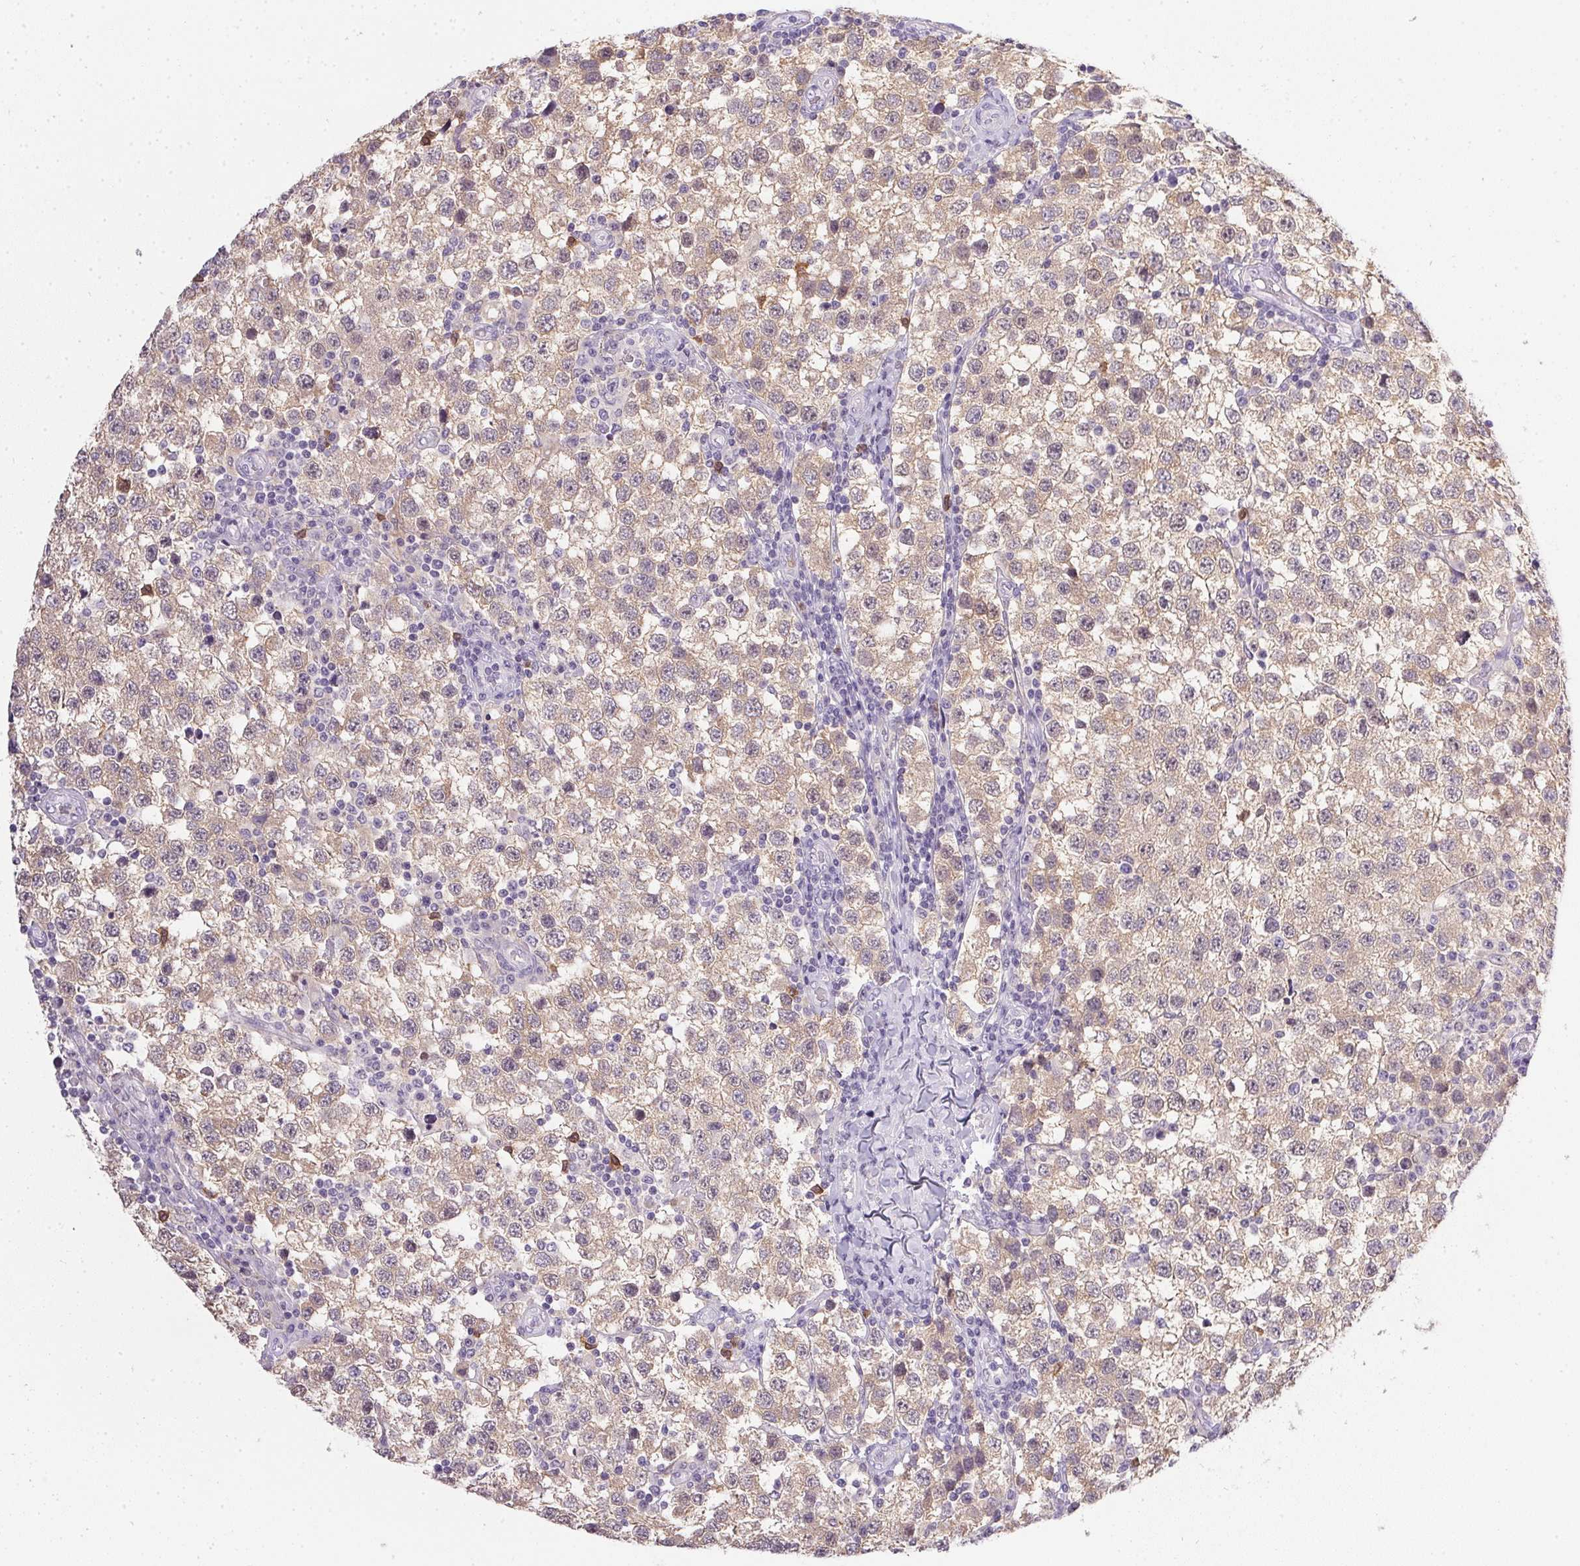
{"staining": {"intensity": "weak", "quantity": ">75%", "location": "cytoplasmic/membranous"}, "tissue": "testis cancer", "cell_type": "Tumor cells", "image_type": "cancer", "snomed": [{"axis": "morphology", "description": "Seminoma, NOS"}, {"axis": "topography", "description": "Testis"}], "caption": "Testis cancer stained with IHC shows weak cytoplasmic/membranous staining in about >75% of tumor cells.", "gene": "DNAJC5G", "patient": {"sex": "male", "age": 34}}